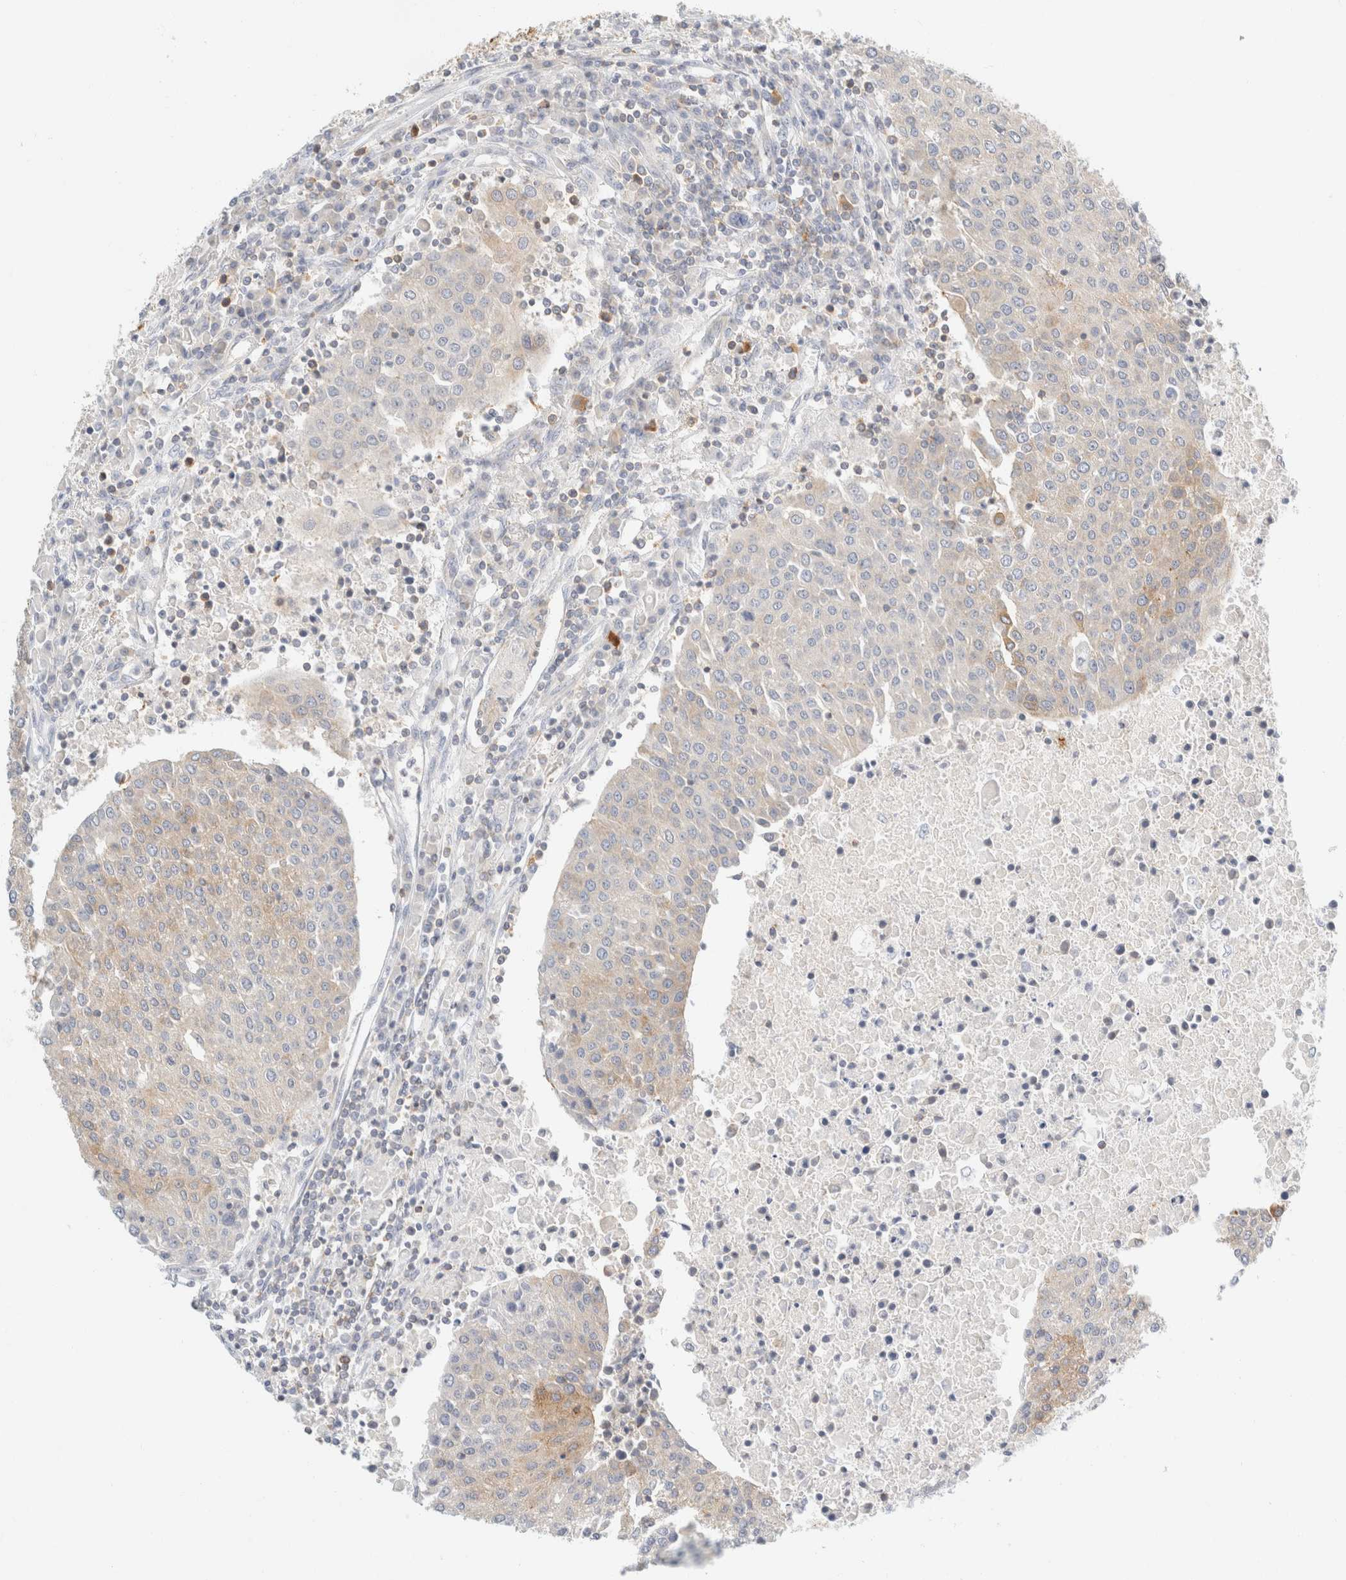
{"staining": {"intensity": "weak", "quantity": "<25%", "location": "cytoplasmic/membranous"}, "tissue": "urothelial cancer", "cell_type": "Tumor cells", "image_type": "cancer", "snomed": [{"axis": "morphology", "description": "Urothelial carcinoma, High grade"}, {"axis": "topography", "description": "Urinary bladder"}], "caption": "IHC histopathology image of urothelial cancer stained for a protein (brown), which displays no staining in tumor cells.", "gene": "SH3GLB2", "patient": {"sex": "female", "age": 85}}